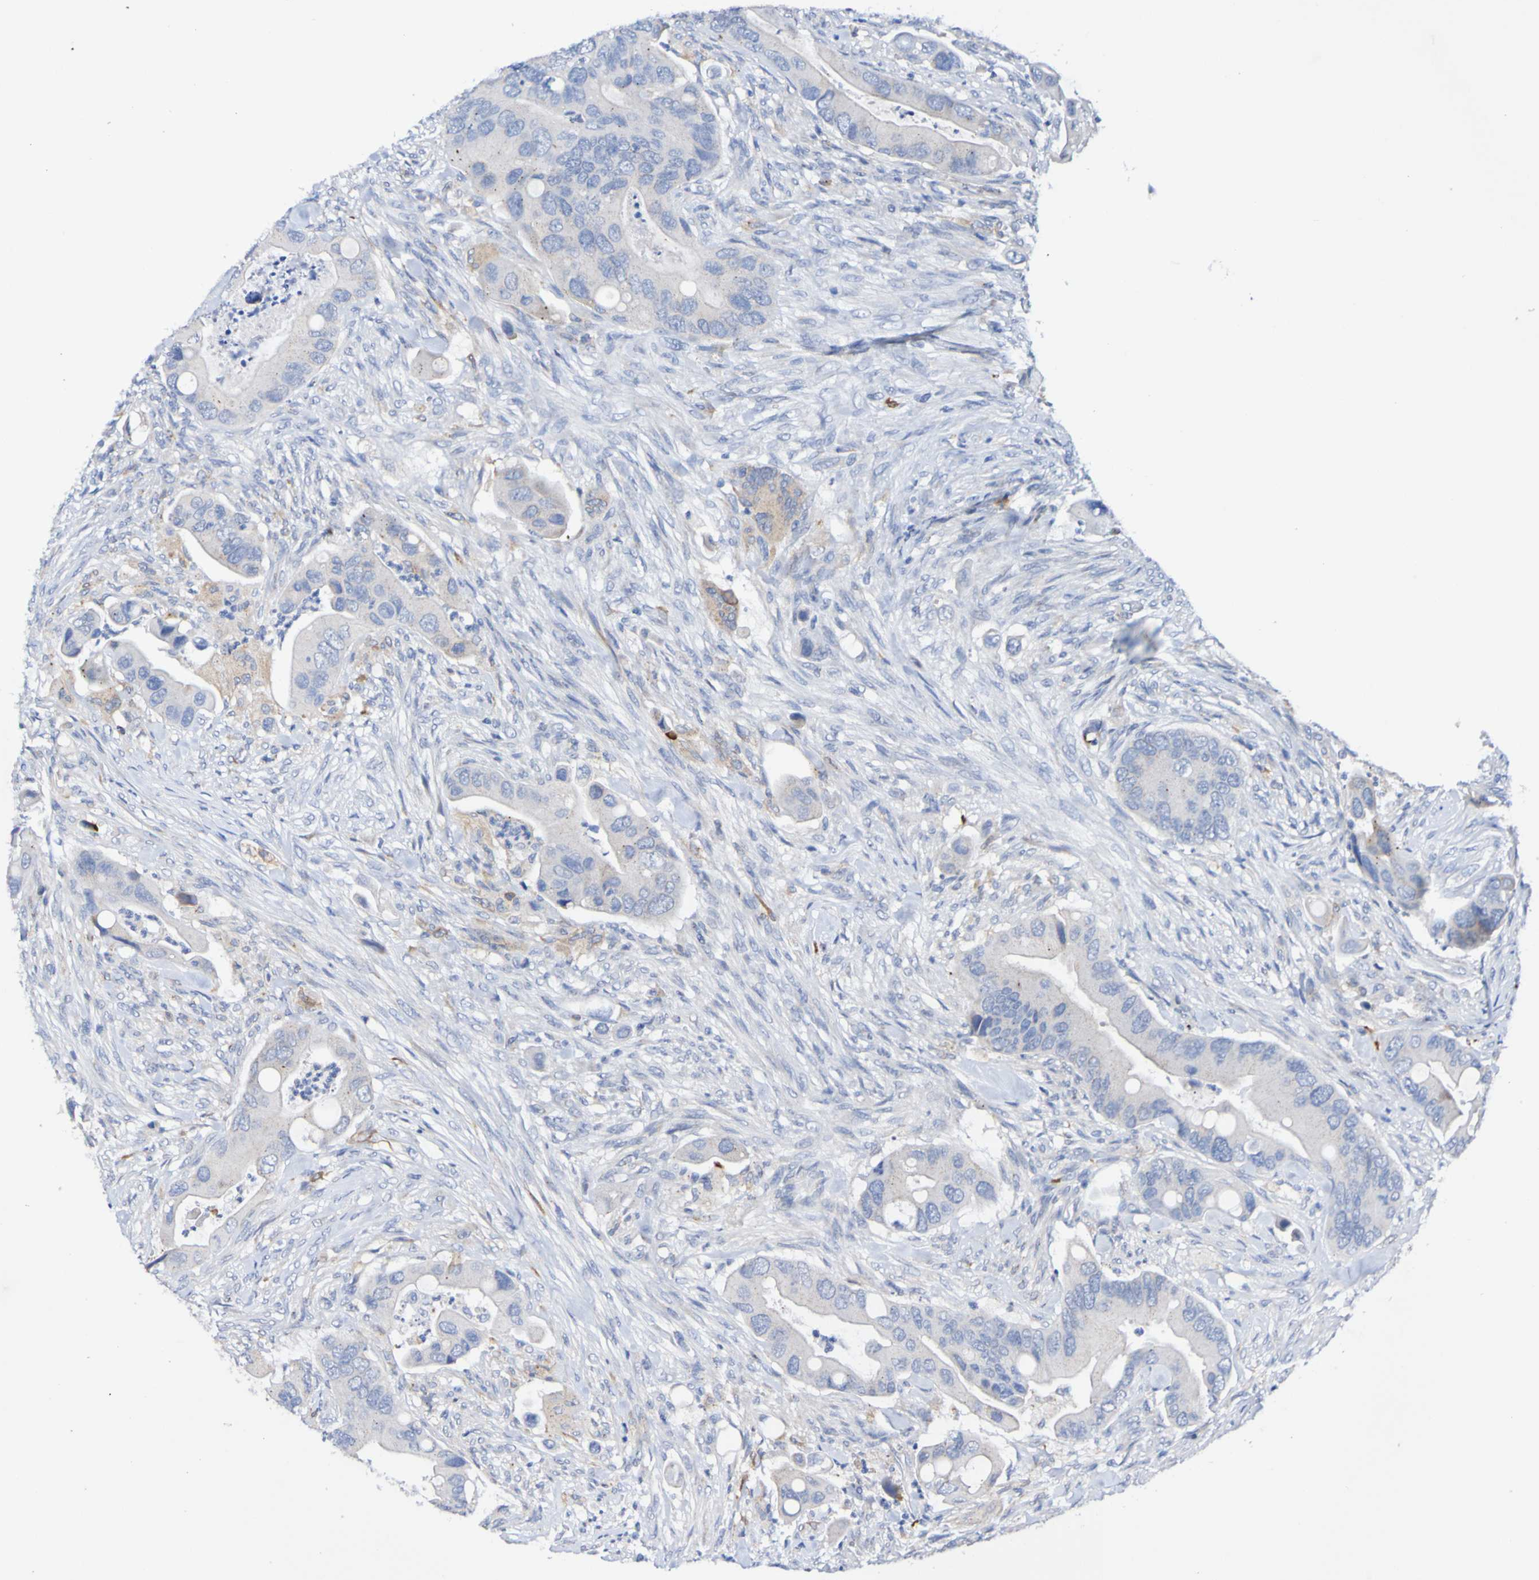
{"staining": {"intensity": "negative", "quantity": "none", "location": "none"}, "tissue": "colorectal cancer", "cell_type": "Tumor cells", "image_type": "cancer", "snomed": [{"axis": "morphology", "description": "Adenocarcinoma, NOS"}, {"axis": "topography", "description": "Rectum"}], "caption": "This is an immunohistochemistry micrograph of human colorectal cancer. There is no positivity in tumor cells.", "gene": "SEZ6", "patient": {"sex": "female", "age": 57}}